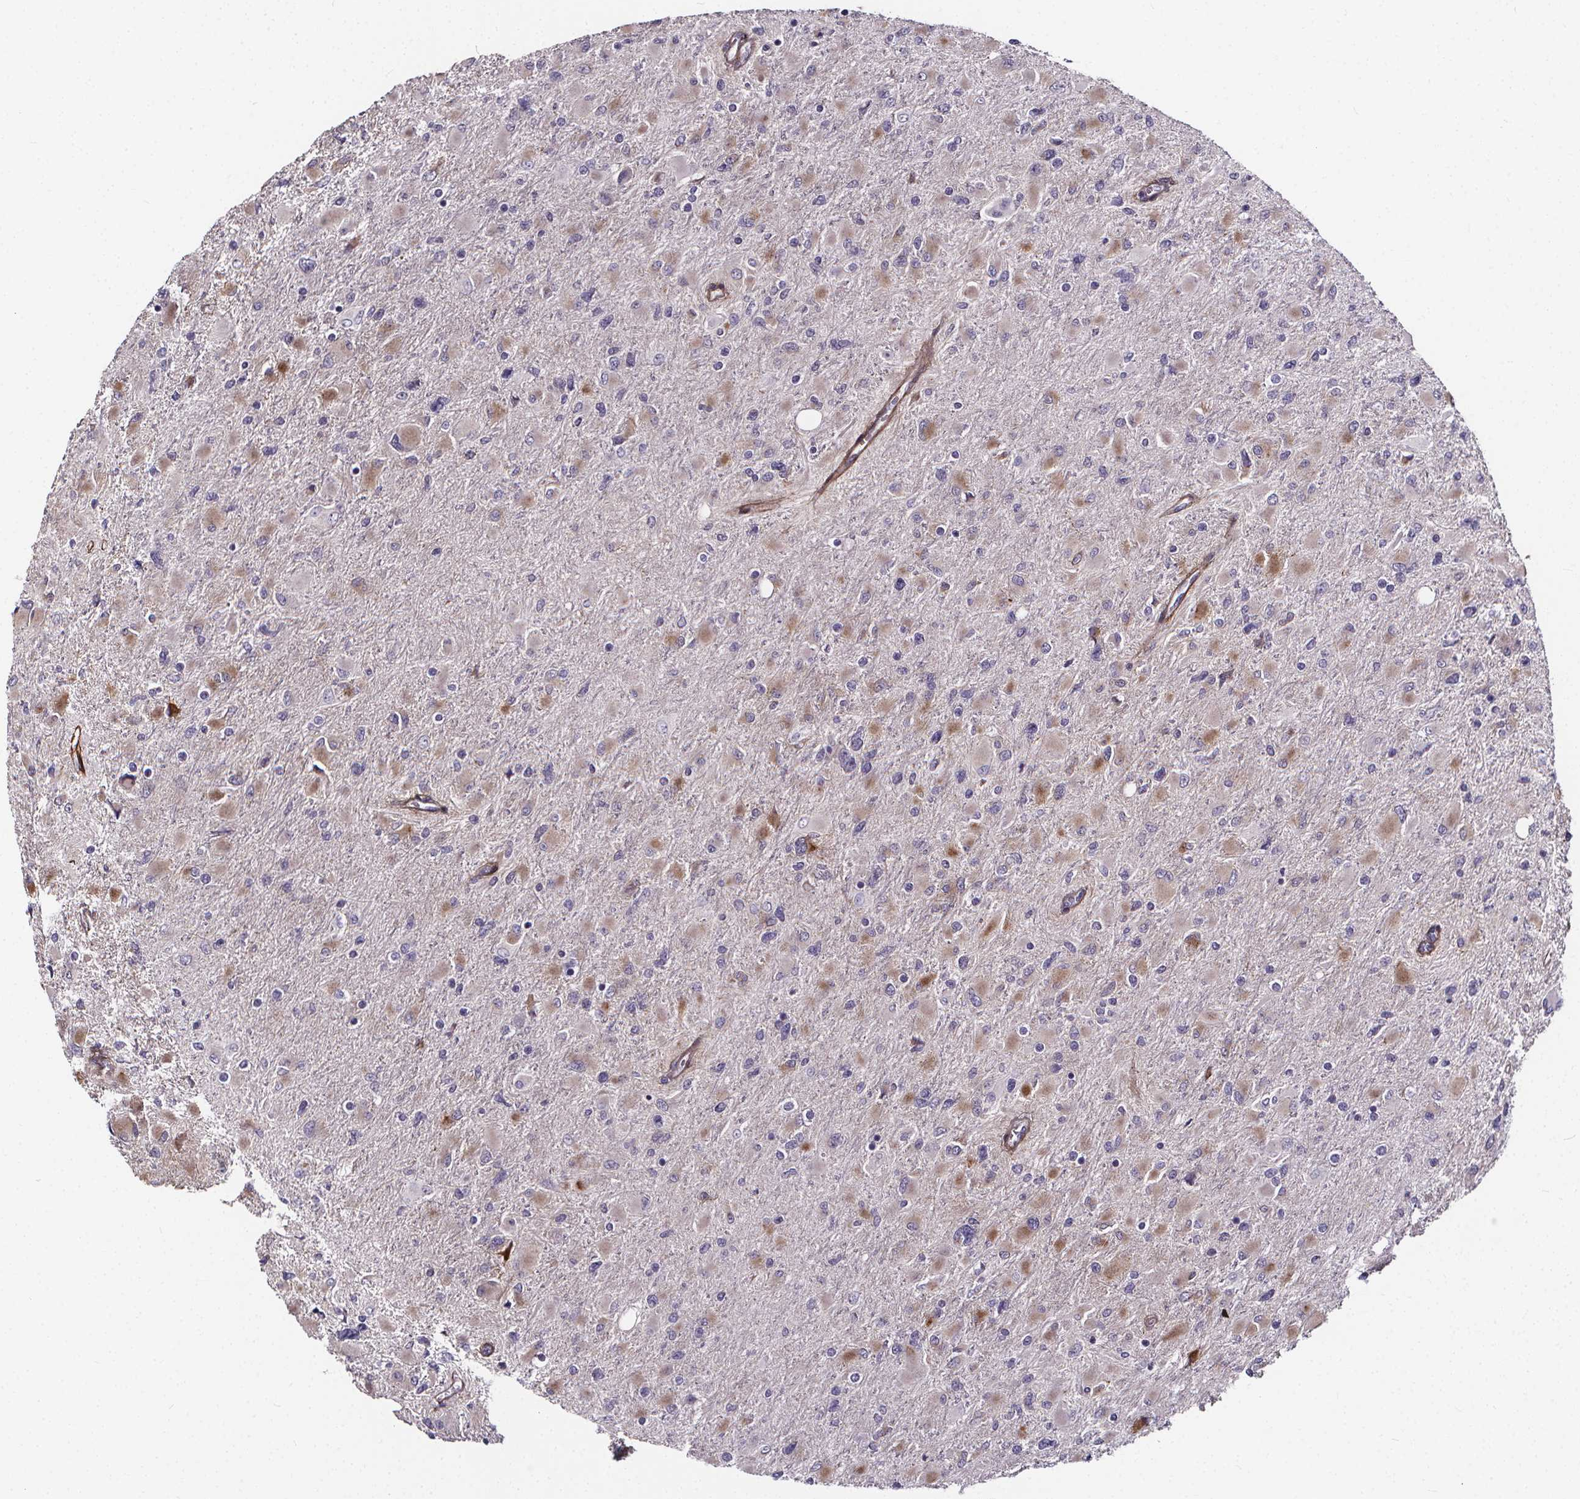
{"staining": {"intensity": "weak", "quantity": "25%-75%", "location": "cytoplasmic/membranous"}, "tissue": "glioma", "cell_type": "Tumor cells", "image_type": "cancer", "snomed": [{"axis": "morphology", "description": "Glioma, malignant, High grade"}, {"axis": "topography", "description": "Cerebral cortex"}], "caption": "DAB immunohistochemical staining of human malignant glioma (high-grade) demonstrates weak cytoplasmic/membranous protein expression in approximately 25%-75% of tumor cells.", "gene": "AEBP1", "patient": {"sex": "female", "age": 36}}